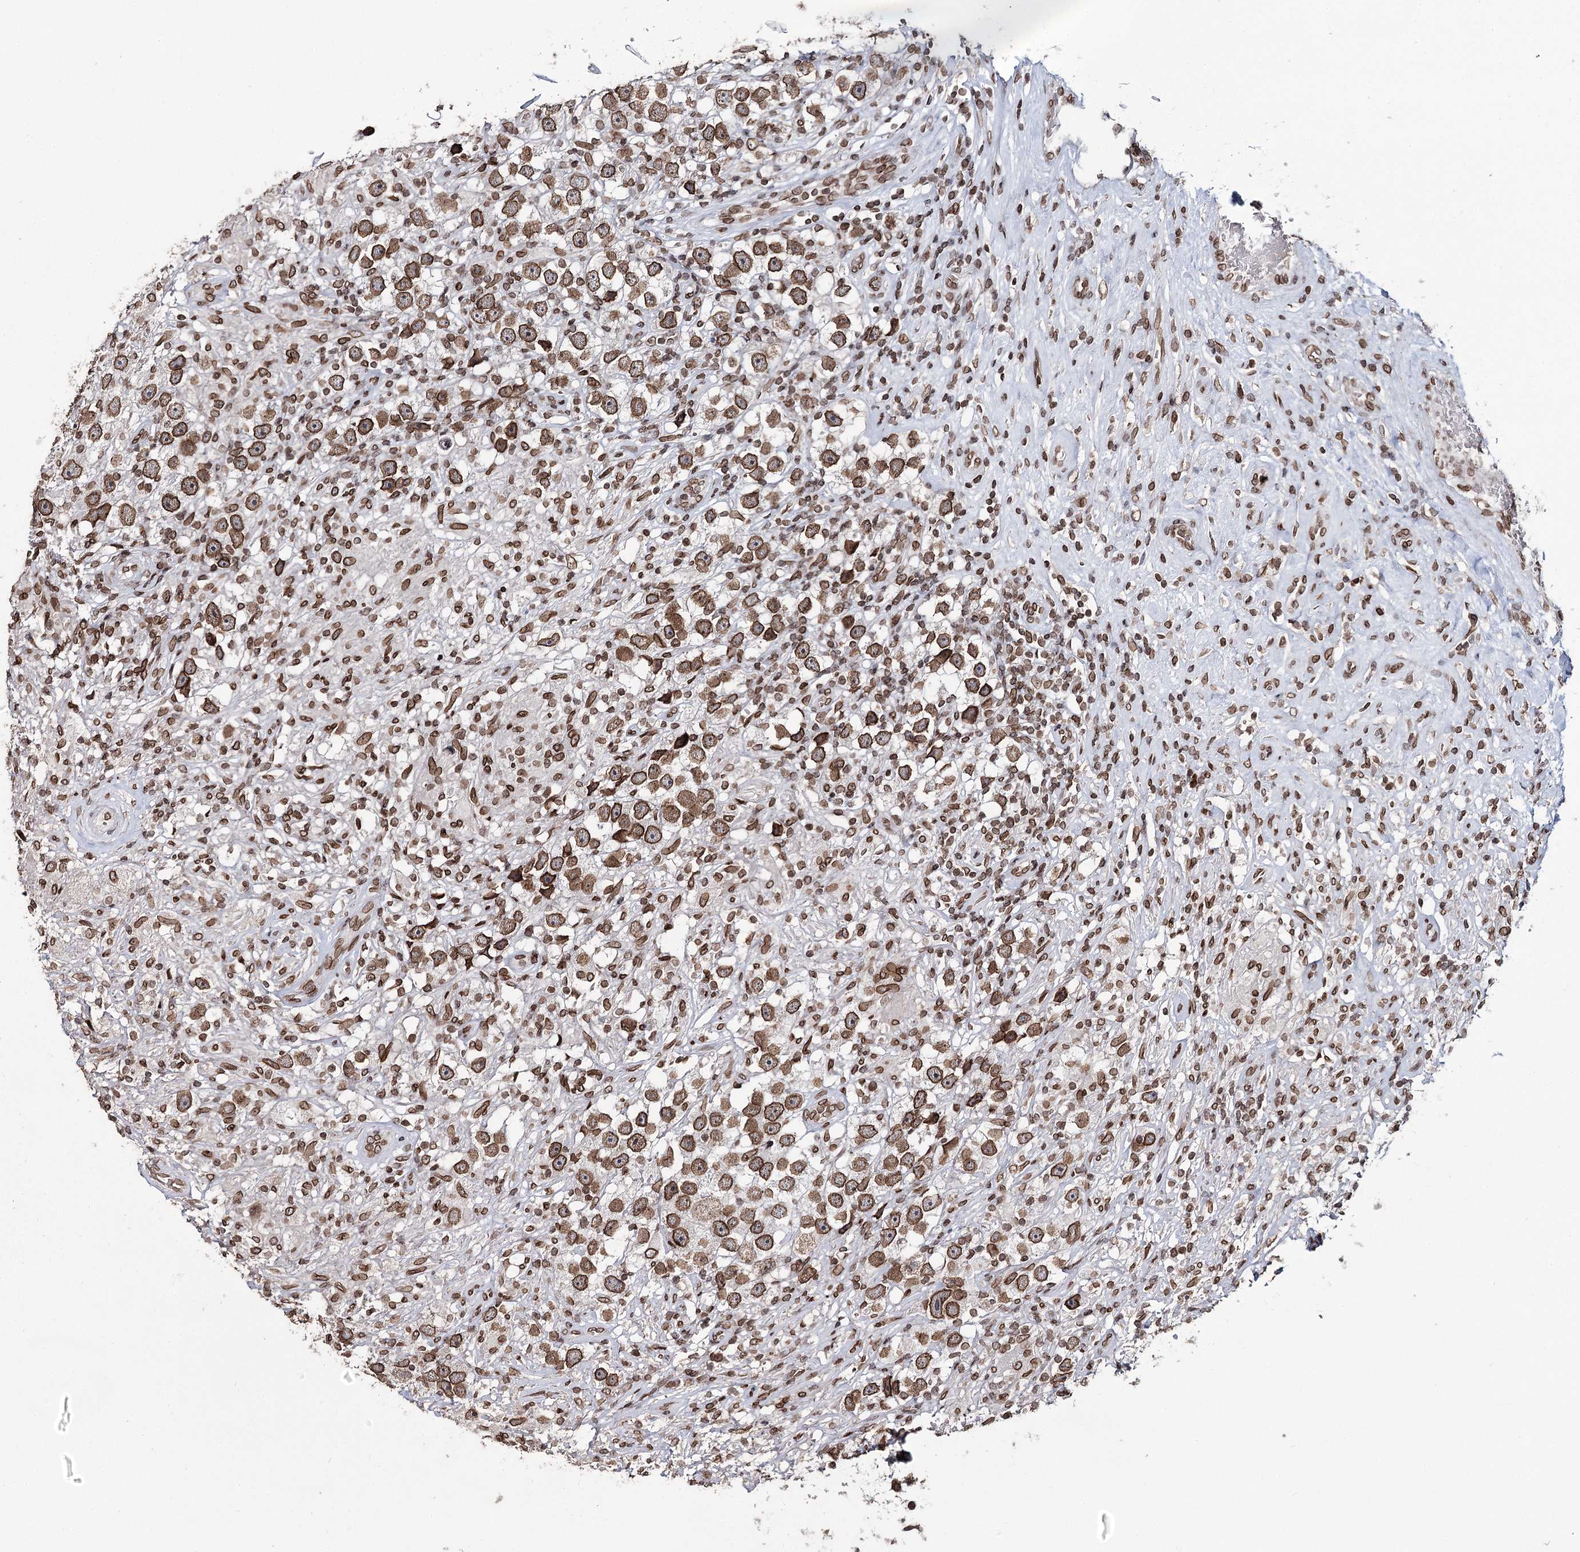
{"staining": {"intensity": "strong", "quantity": ">75%", "location": "cytoplasmic/membranous,nuclear"}, "tissue": "testis cancer", "cell_type": "Tumor cells", "image_type": "cancer", "snomed": [{"axis": "morphology", "description": "Seminoma, NOS"}, {"axis": "topography", "description": "Testis"}], "caption": "High-power microscopy captured an IHC image of testis seminoma, revealing strong cytoplasmic/membranous and nuclear expression in approximately >75% of tumor cells.", "gene": "KIAA0930", "patient": {"sex": "male", "age": 49}}